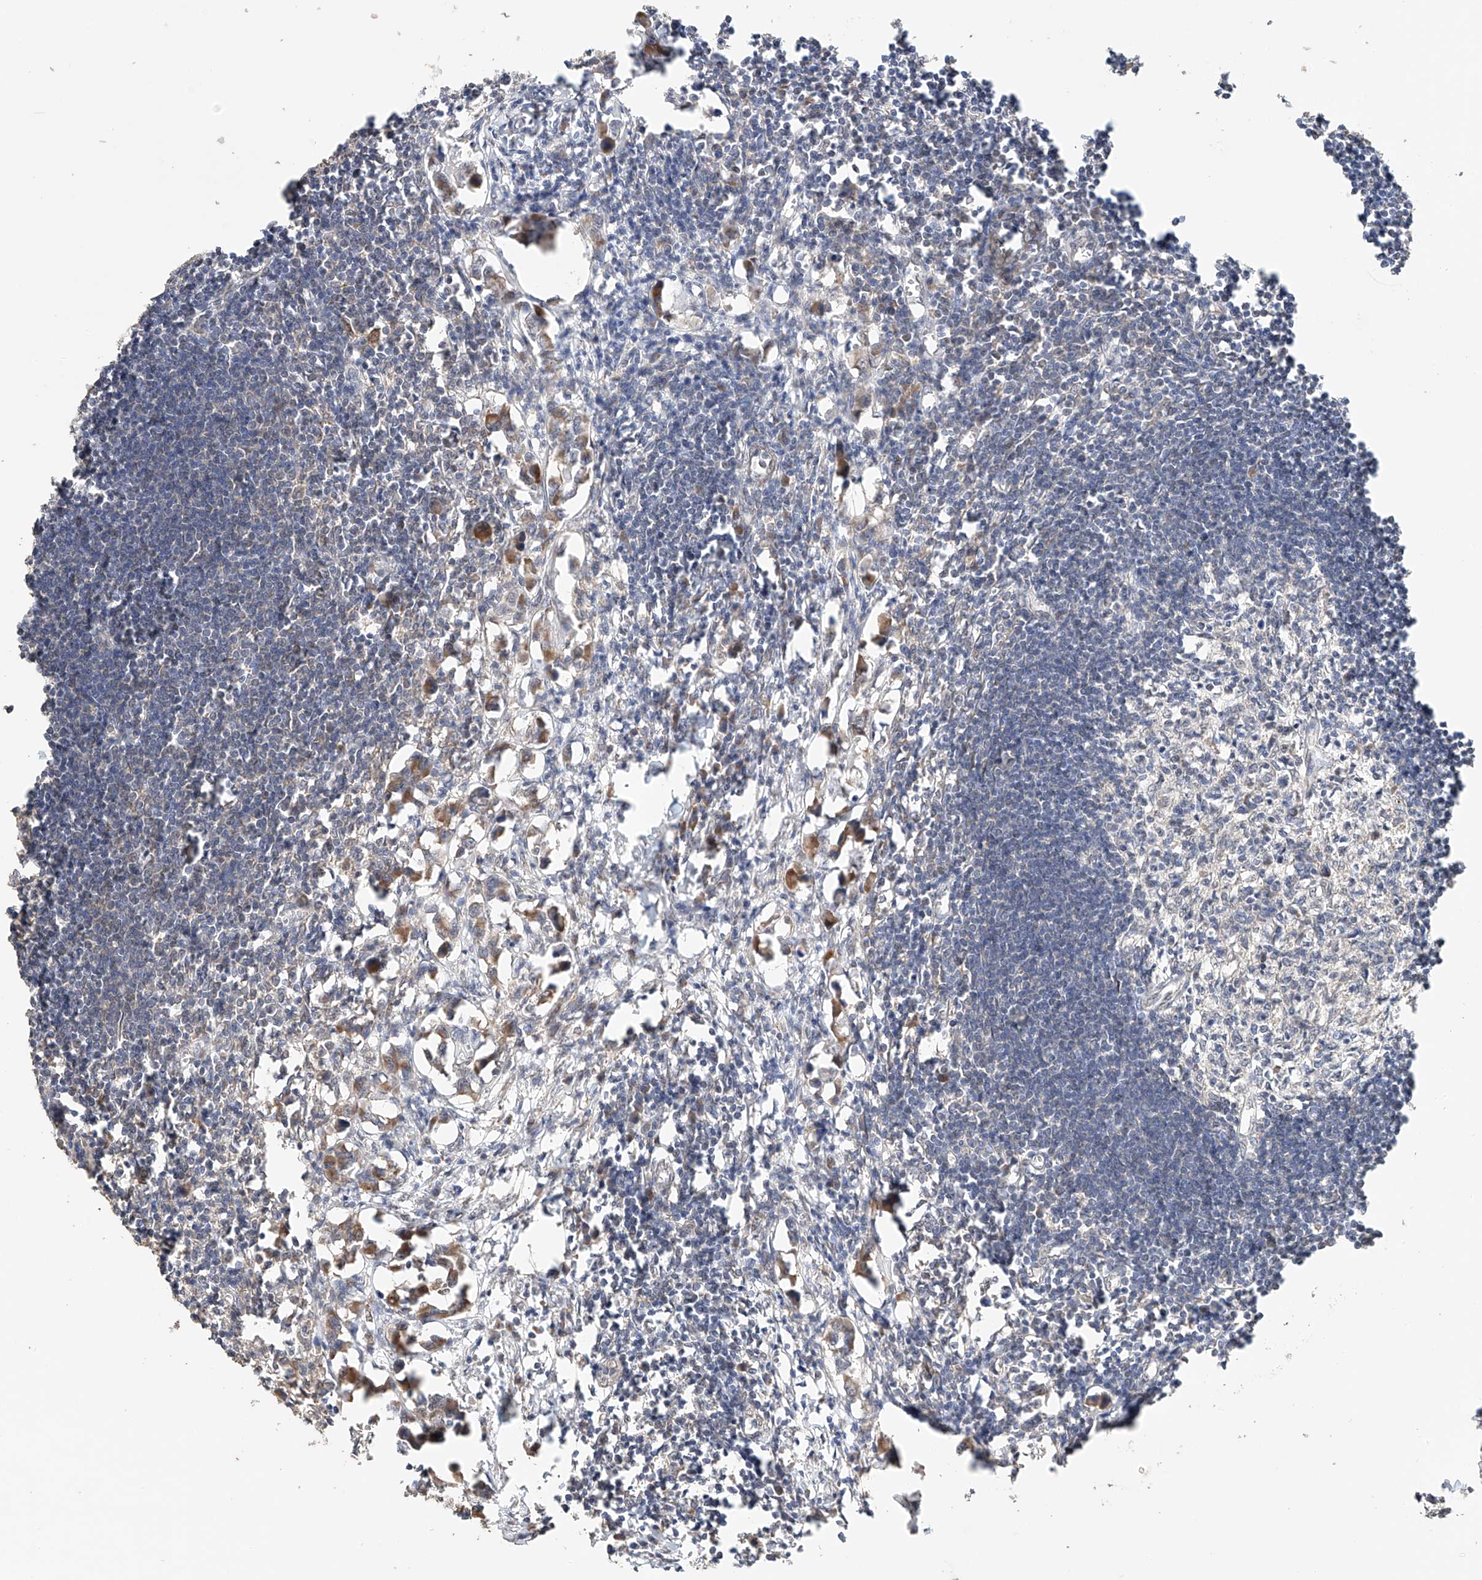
{"staining": {"intensity": "weak", "quantity": "<25%", "location": "cytoplasmic/membranous"}, "tissue": "lymph node", "cell_type": "Germinal center cells", "image_type": "normal", "snomed": [{"axis": "morphology", "description": "Normal tissue, NOS"}, {"axis": "morphology", "description": "Malignant melanoma, Metastatic site"}, {"axis": "topography", "description": "Lymph node"}], "caption": "The IHC micrograph has no significant staining in germinal center cells of lymph node.", "gene": "ZFHX2", "patient": {"sex": "male", "age": 41}}